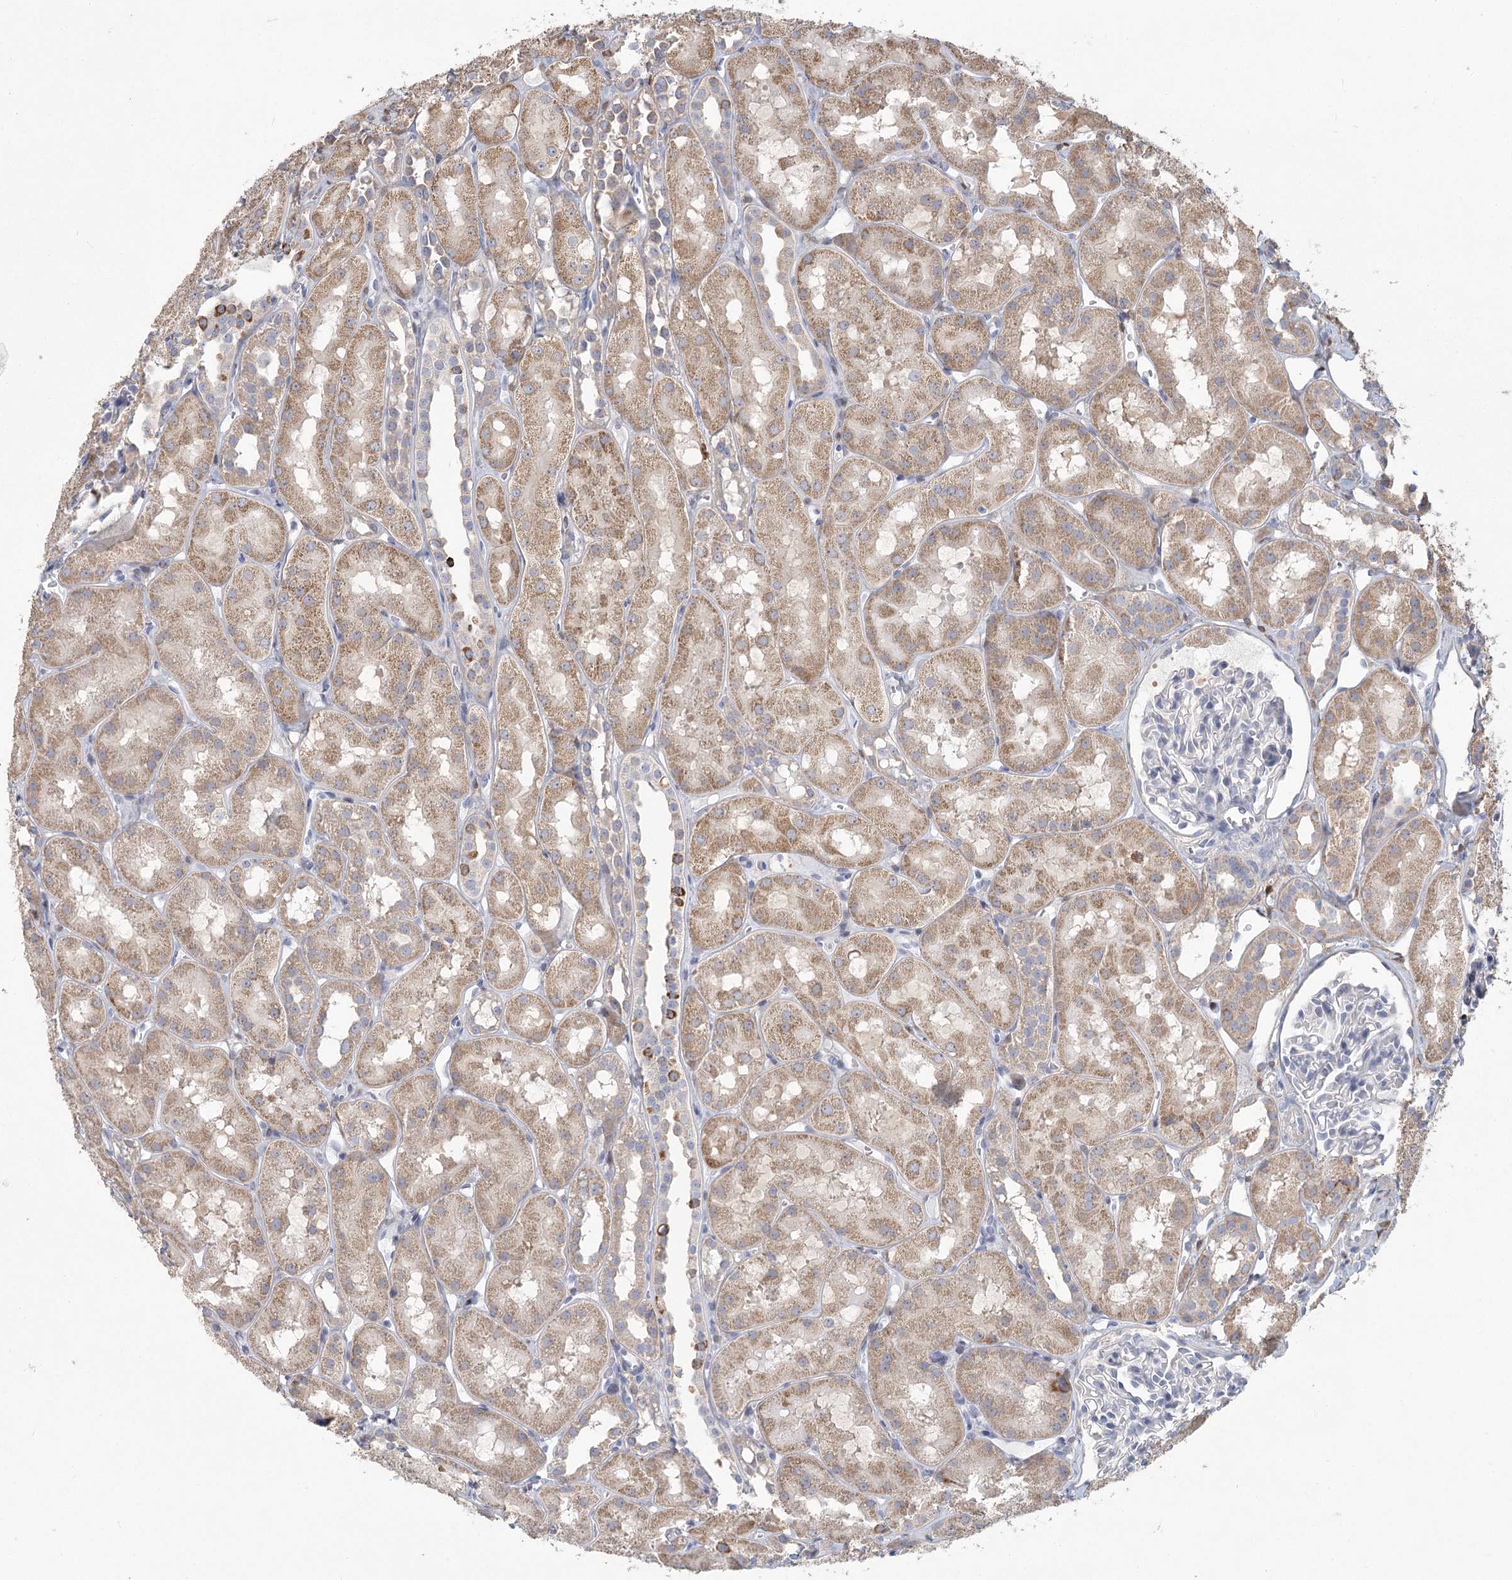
{"staining": {"intensity": "negative", "quantity": "none", "location": "none"}, "tissue": "kidney", "cell_type": "Cells in glomeruli", "image_type": "normal", "snomed": [{"axis": "morphology", "description": "Normal tissue, NOS"}, {"axis": "topography", "description": "Kidney"}, {"axis": "topography", "description": "Urinary bladder"}], "caption": "IHC histopathology image of benign kidney: human kidney stained with DAB (3,3'-diaminobenzidine) reveals no significant protein staining in cells in glomeruli. The staining was performed using DAB (3,3'-diaminobenzidine) to visualize the protein expression in brown, while the nuclei were stained in blue with hematoxylin (Magnification: 20x).", "gene": "CNTLN", "patient": {"sex": "male", "age": 16}}